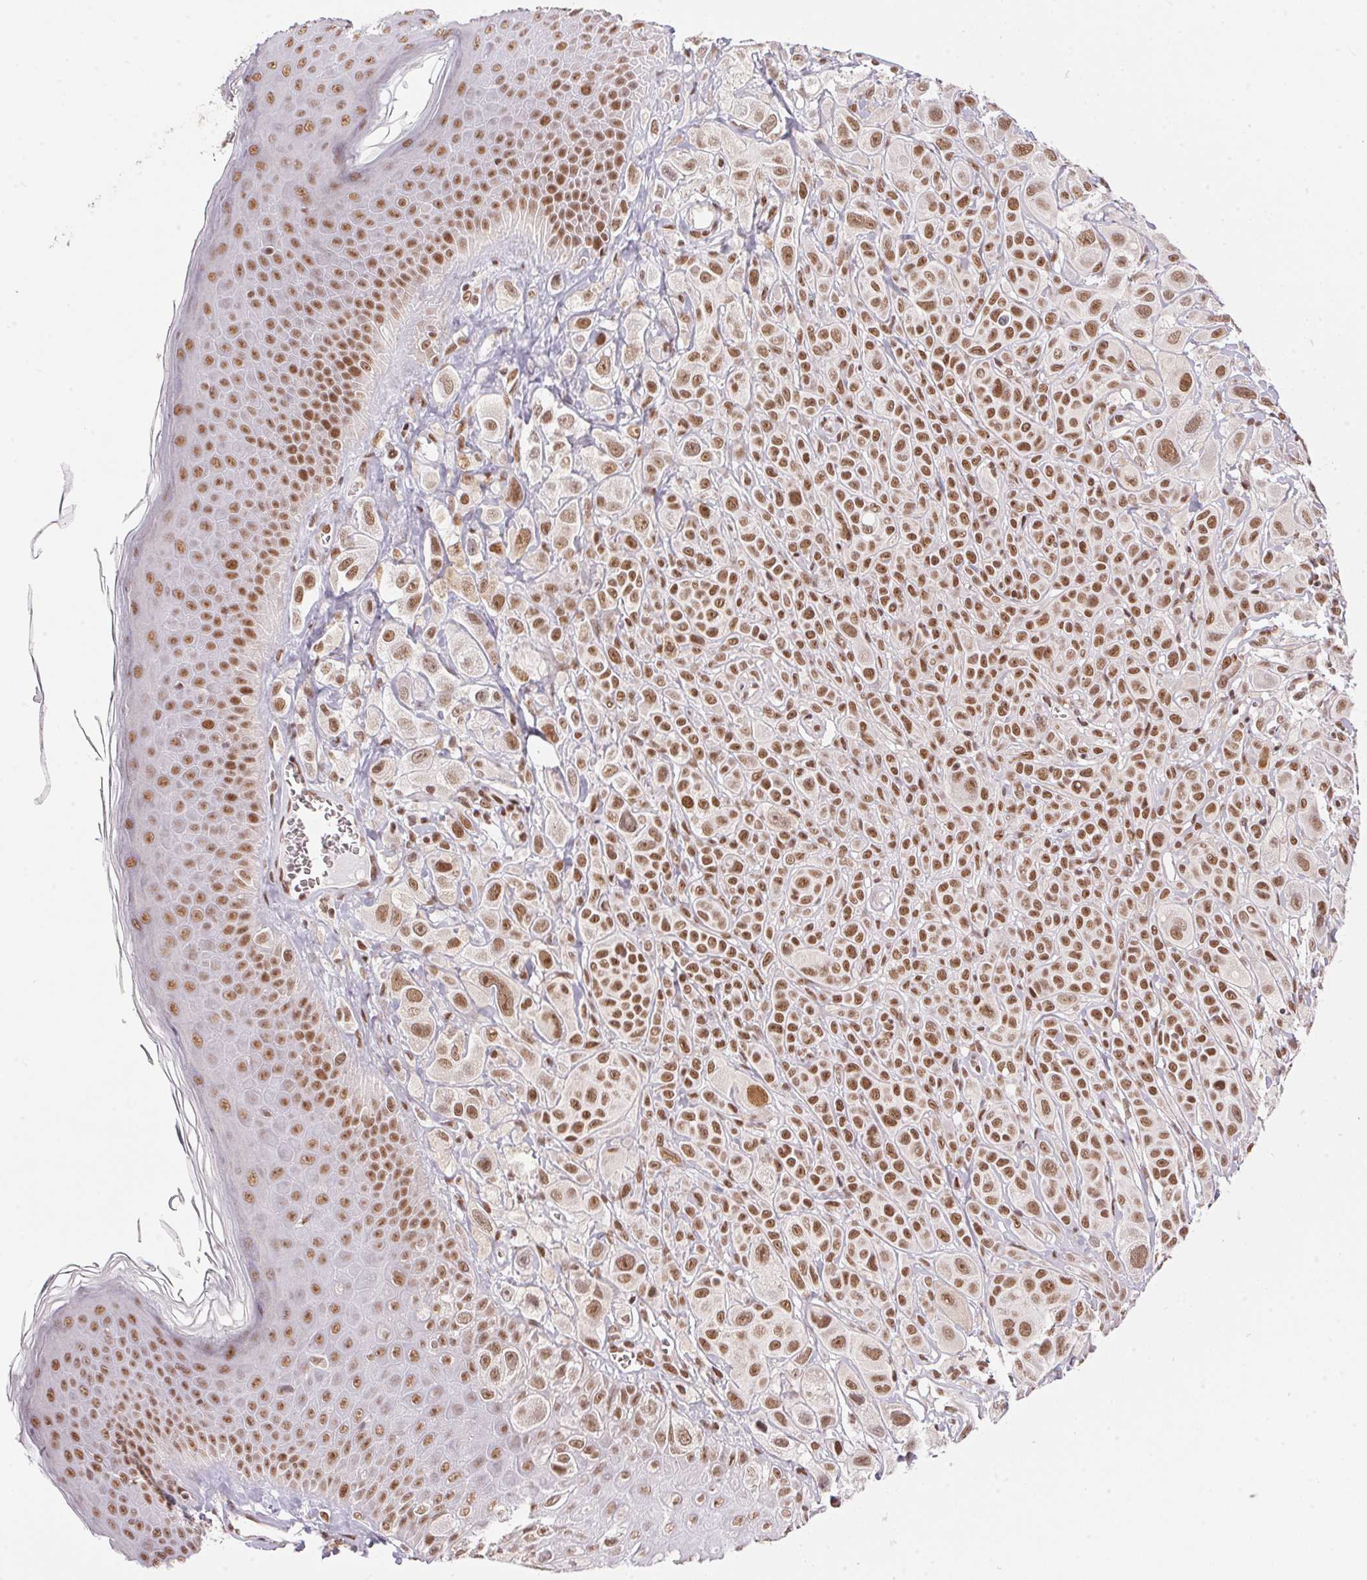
{"staining": {"intensity": "moderate", "quantity": ">75%", "location": "nuclear"}, "tissue": "melanoma", "cell_type": "Tumor cells", "image_type": "cancer", "snomed": [{"axis": "morphology", "description": "Malignant melanoma, NOS"}, {"axis": "topography", "description": "Skin"}], "caption": "The histopathology image exhibits a brown stain indicating the presence of a protein in the nuclear of tumor cells in melanoma.", "gene": "NFE2L1", "patient": {"sex": "male", "age": 67}}